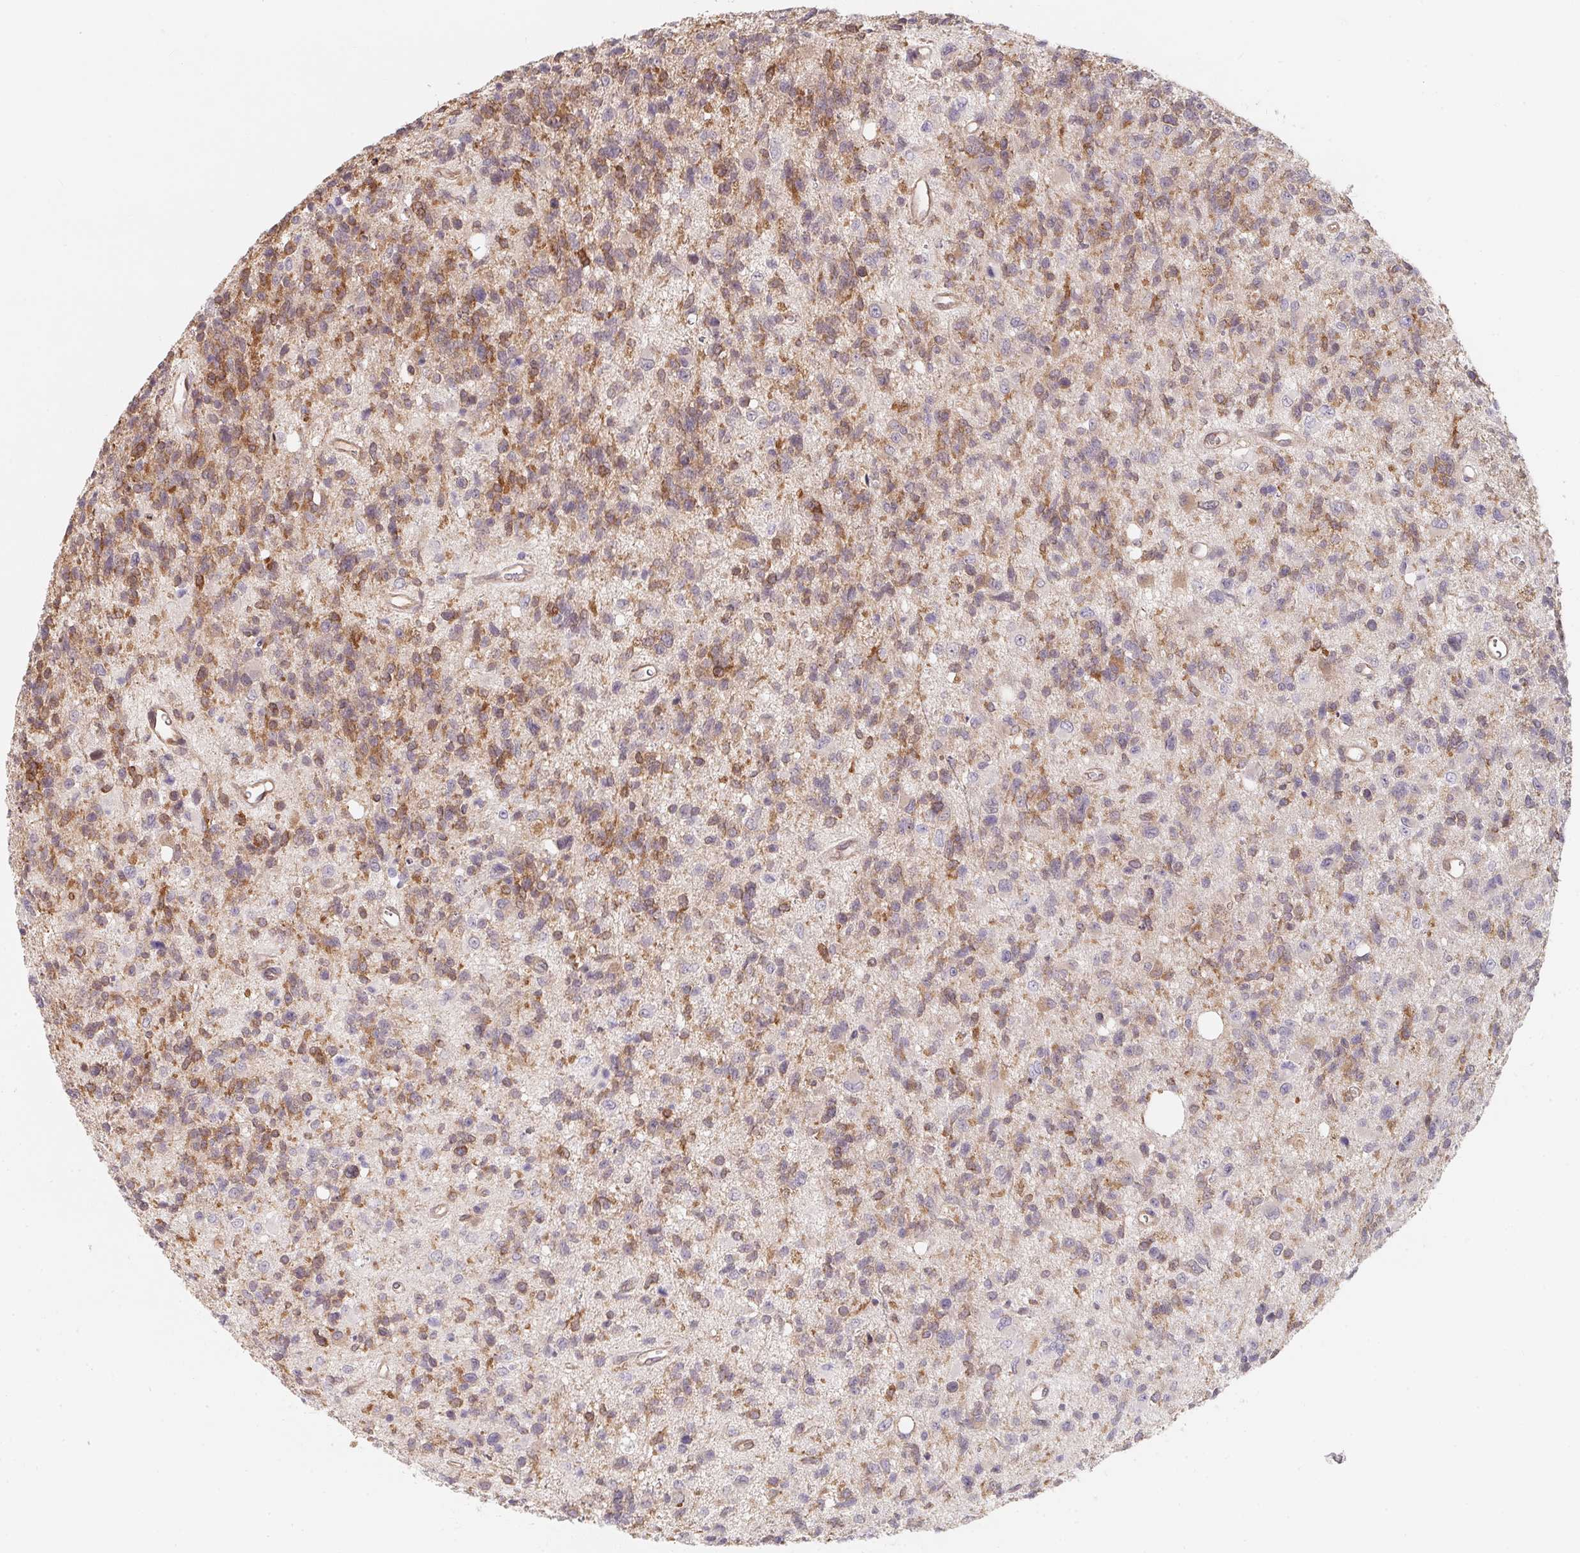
{"staining": {"intensity": "weak", "quantity": "25%-75%", "location": "cytoplasmic/membranous"}, "tissue": "glioma", "cell_type": "Tumor cells", "image_type": "cancer", "snomed": [{"axis": "morphology", "description": "Glioma, malignant, High grade"}, {"axis": "topography", "description": "Brain"}], "caption": "This histopathology image displays immunohistochemistry (IHC) staining of human glioma, with low weak cytoplasmic/membranous expression in approximately 25%-75% of tumor cells.", "gene": "ANKRD13A", "patient": {"sex": "male", "age": 29}}